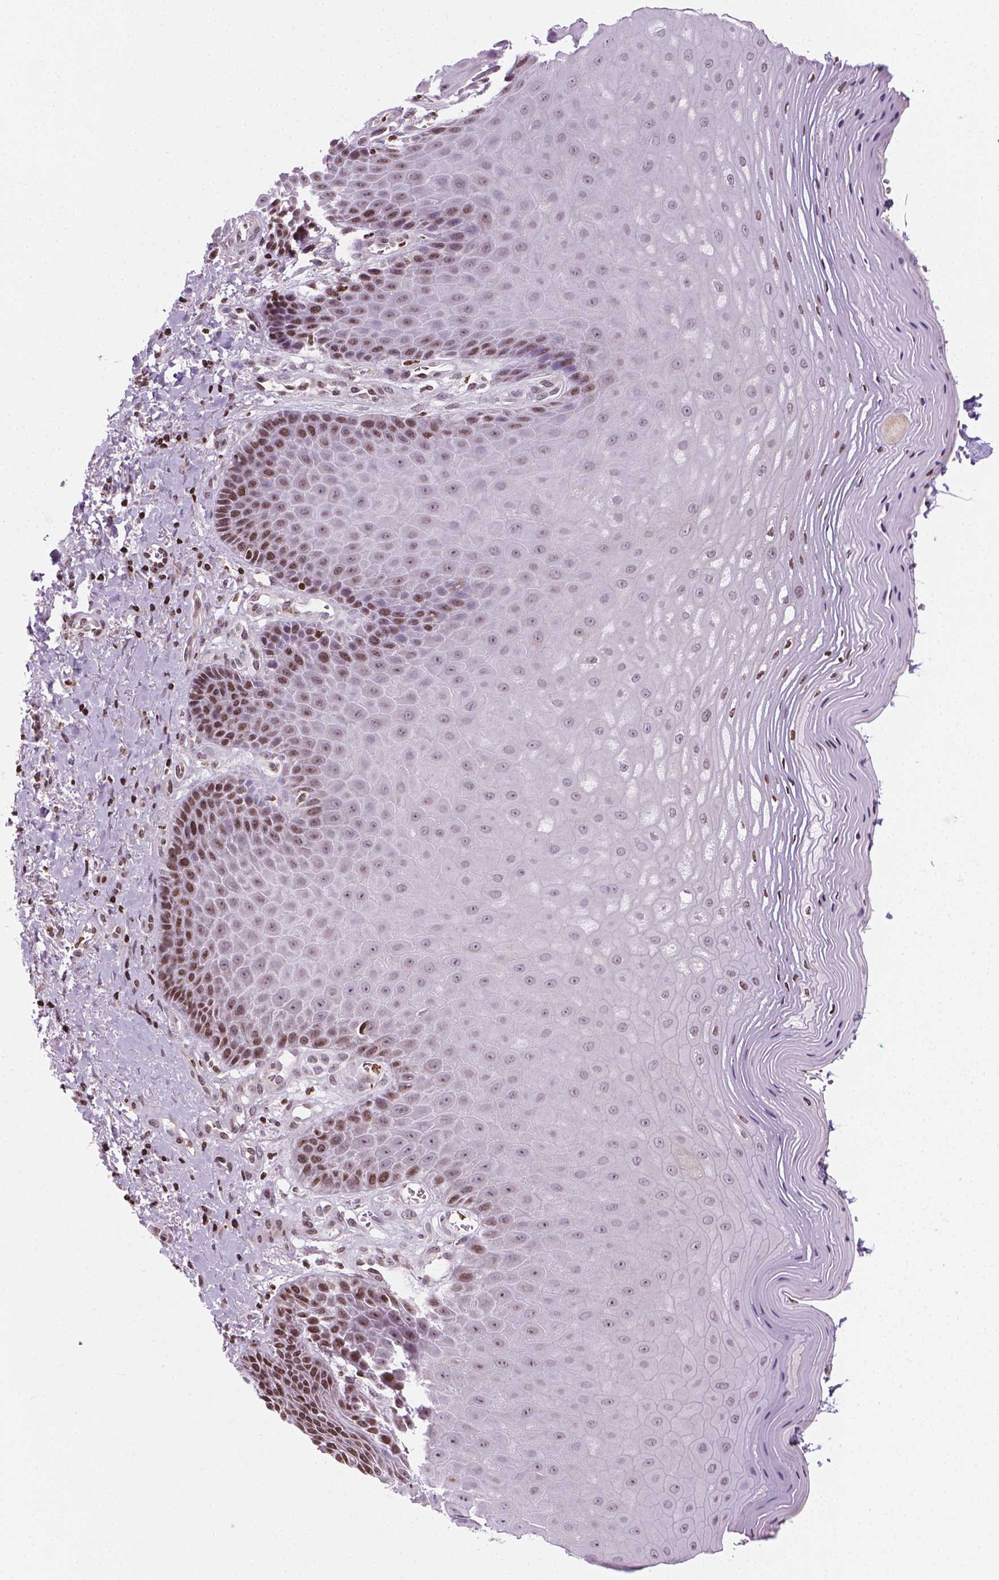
{"staining": {"intensity": "strong", "quantity": "25%-75%", "location": "nuclear"}, "tissue": "vagina", "cell_type": "Squamous epithelial cells", "image_type": "normal", "snomed": [{"axis": "morphology", "description": "Normal tissue, NOS"}, {"axis": "topography", "description": "Vagina"}], "caption": "High-power microscopy captured an immunohistochemistry (IHC) histopathology image of benign vagina, revealing strong nuclear positivity in approximately 25%-75% of squamous epithelial cells.", "gene": "PIP4K2A", "patient": {"sex": "female", "age": 83}}